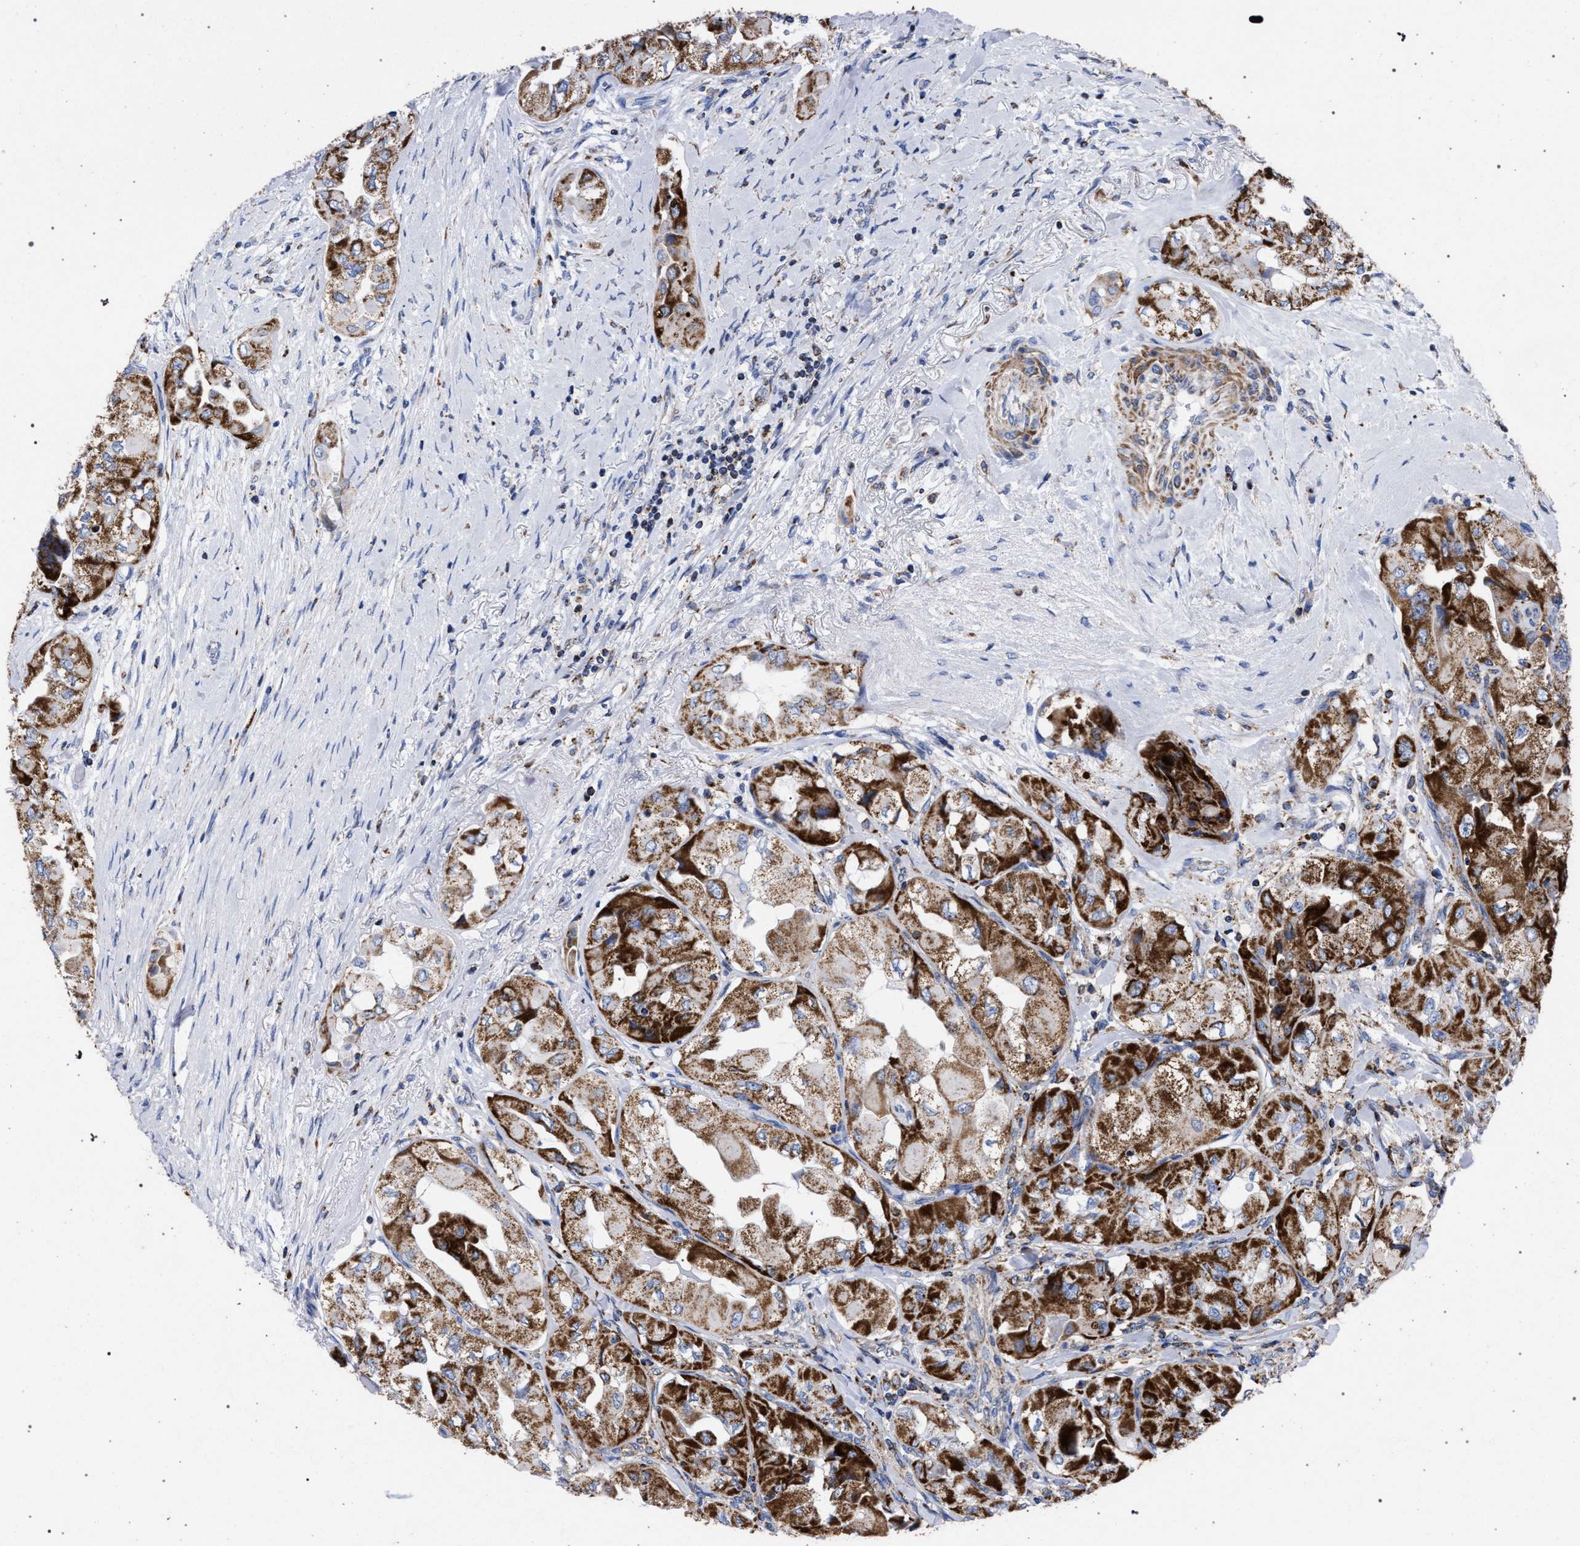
{"staining": {"intensity": "strong", "quantity": ">75%", "location": "cytoplasmic/membranous"}, "tissue": "thyroid cancer", "cell_type": "Tumor cells", "image_type": "cancer", "snomed": [{"axis": "morphology", "description": "Papillary adenocarcinoma, NOS"}, {"axis": "topography", "description": "Thyroid gland"}], "caption": "Protein expression by immunohistochemistry exhibits strong cytoplasmic/membranous staining in about >75% of tumor cells in papillary adenocarcinoma (thyroid). (DAB (3,3'-diaminobenzidine) IHC with brightfield microscopy, high magnification).", "gene": "ACADS", "patient": {"sex": "female", "age": 59}}